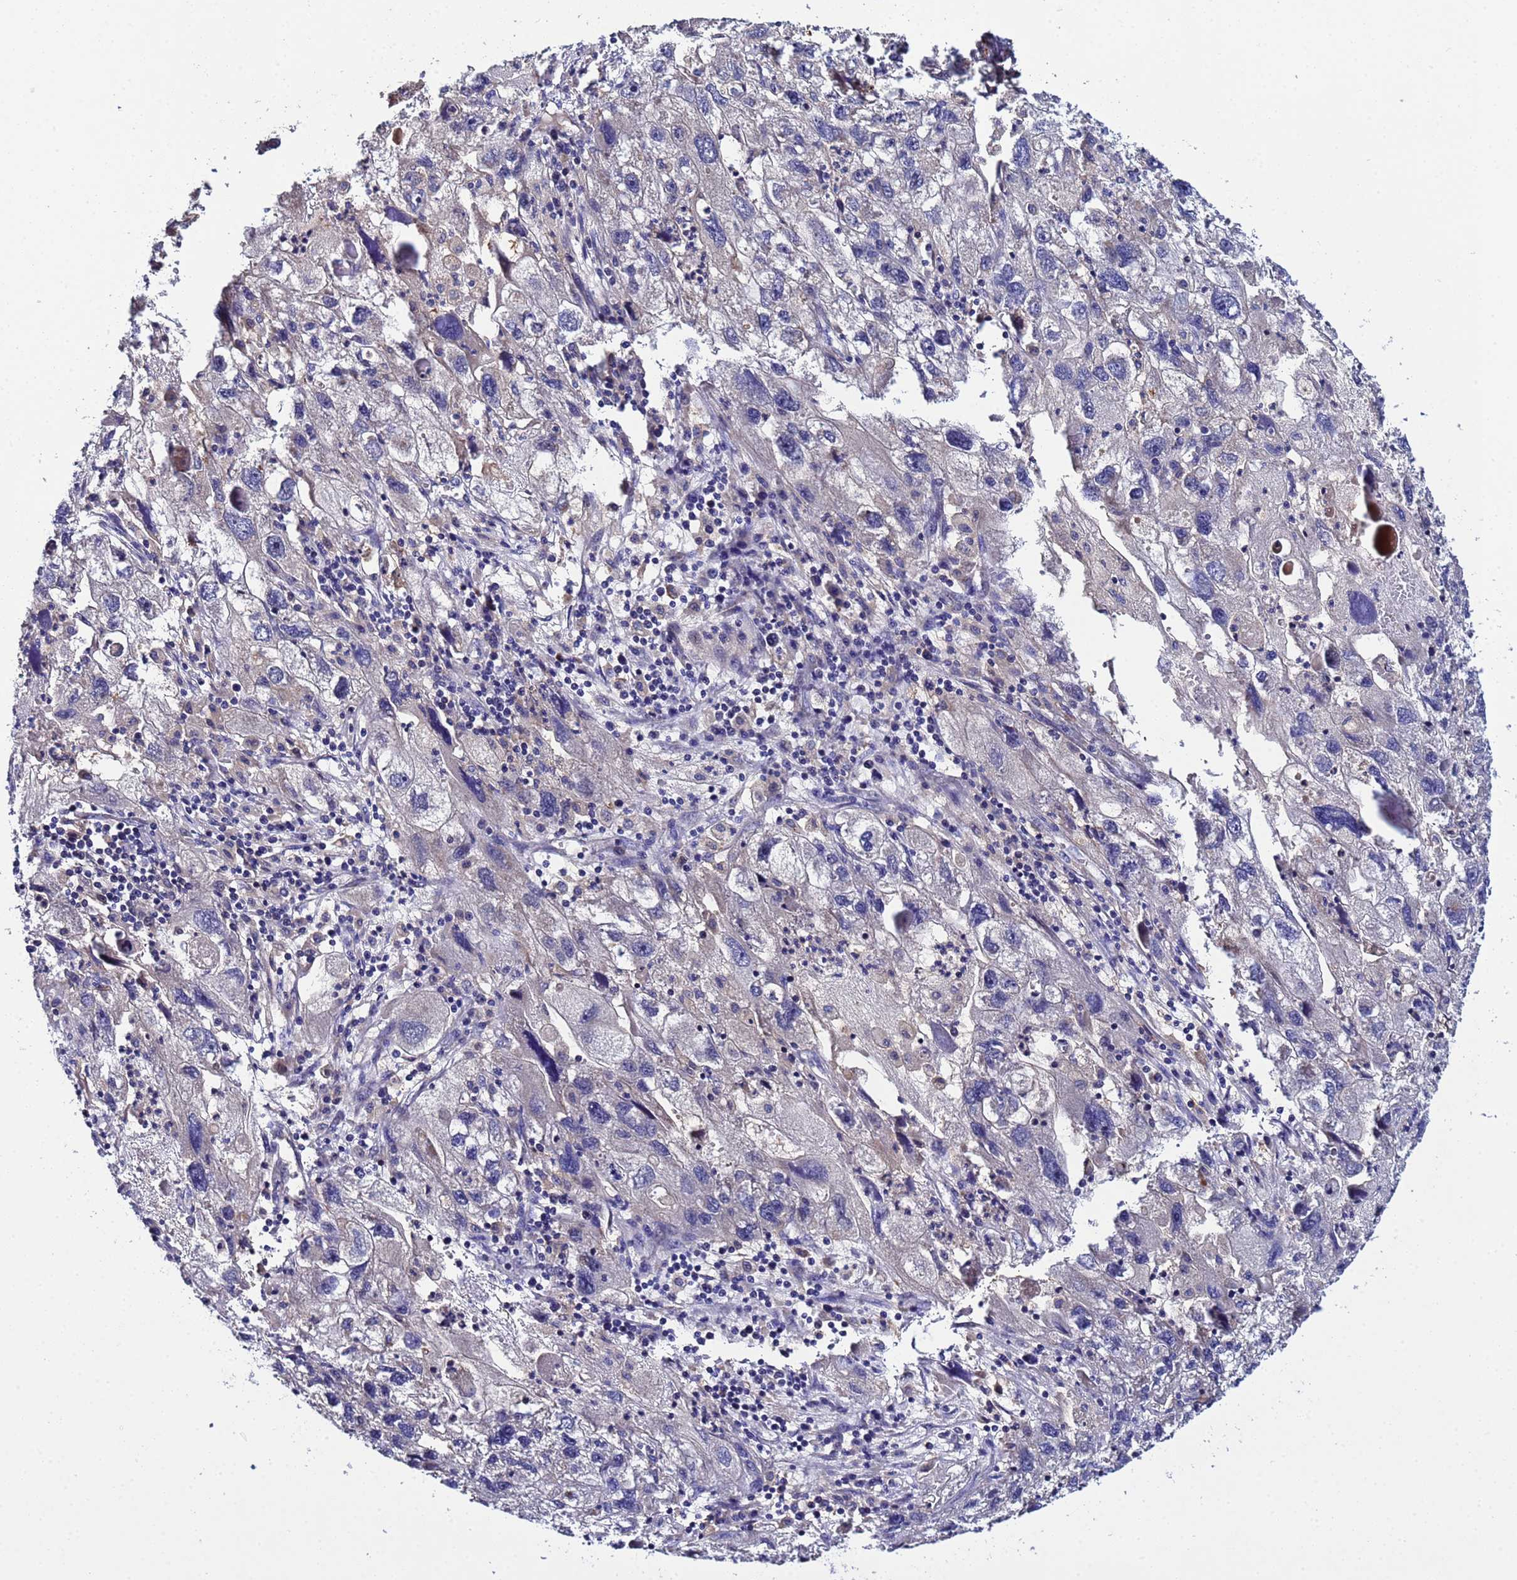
{"staining": {"intensity": "negative", "quantity": "none", "location": "none"}, "tissue": "endometrial cancer", "cell_type": "Tumor cells", "image_type": "cancer", "snomed": [{"axis": "morphology", "description": "Adenocarcinoma, NOS"}, {"axis": "topography", "description": "Endometrium"}], "caption": "The image reveals no staining of tumor cells in adenocarcinoma (endometrial). (Immunohistochemistry (ihc), brightfield microscopy, high magnification).", "gene": "PLXDC2", "patient": {"sex": "female", "age": 49}}